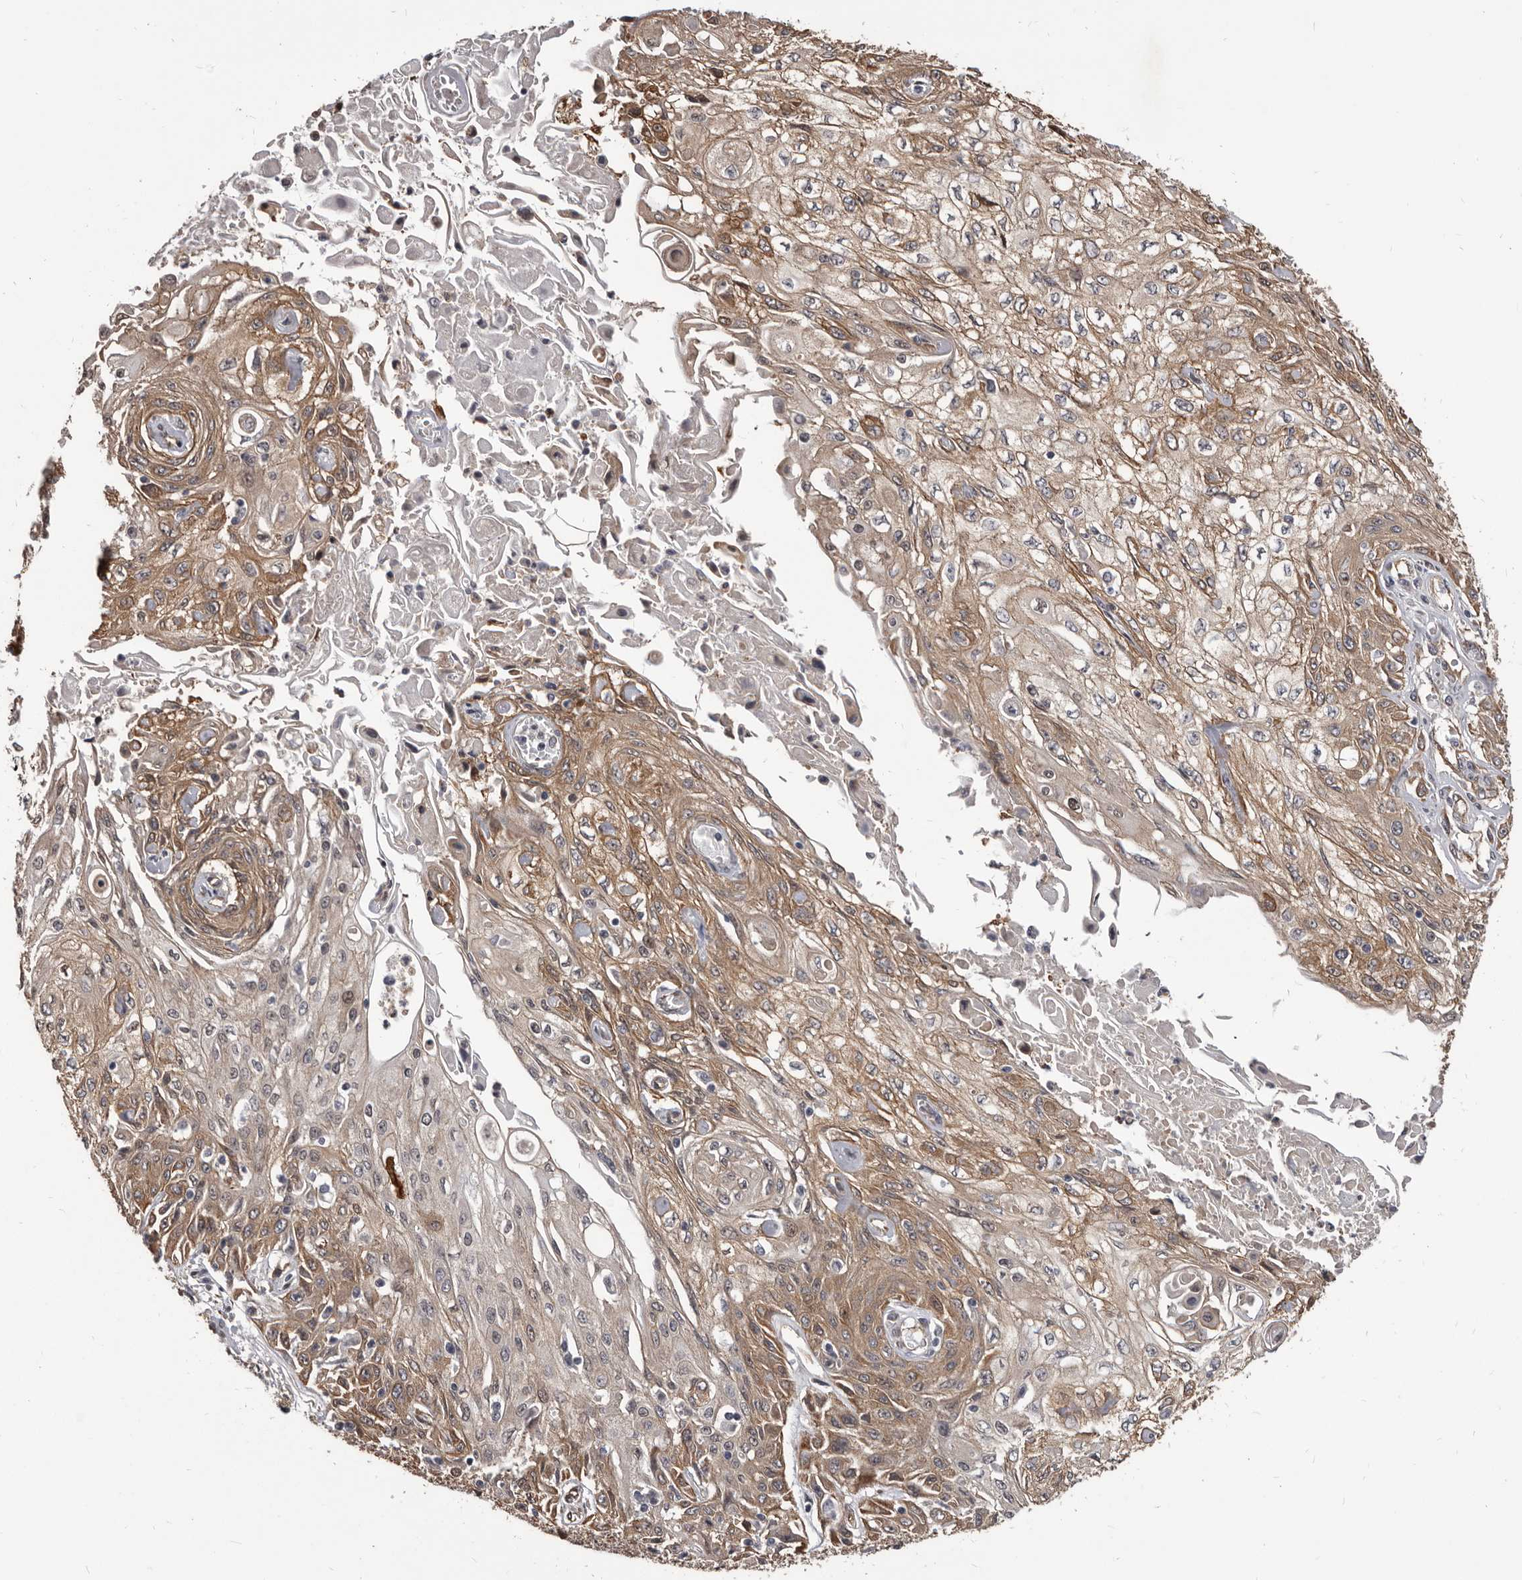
{"staining": {"intensity": "moderate", "quantity": "25%-75%", "location": "cytoplasmic/membranous"}, "tissue": "skin cancer", "cell_type": "Tumor cells", "image_type": "cancer", "snomed": [{"axis": "morphology", "description": "Squamous cell carcinoma, NOS"}, {"axis": "morphology", "description": "Squamous cell carcinoma, metastatic, NOS"}, {"axis": "topography", "description": "Skin"}, {"axis": "topography", "description": "Lymph node"}], "caption": "A brown stain labels moderate cytoplasmic/membranous positivity of a protein in human metastatic squamous cell carcinoma (skin) tumor cells.", "gene": "ADAMTS20", "patient": {"sex": "male", "age": 75}}